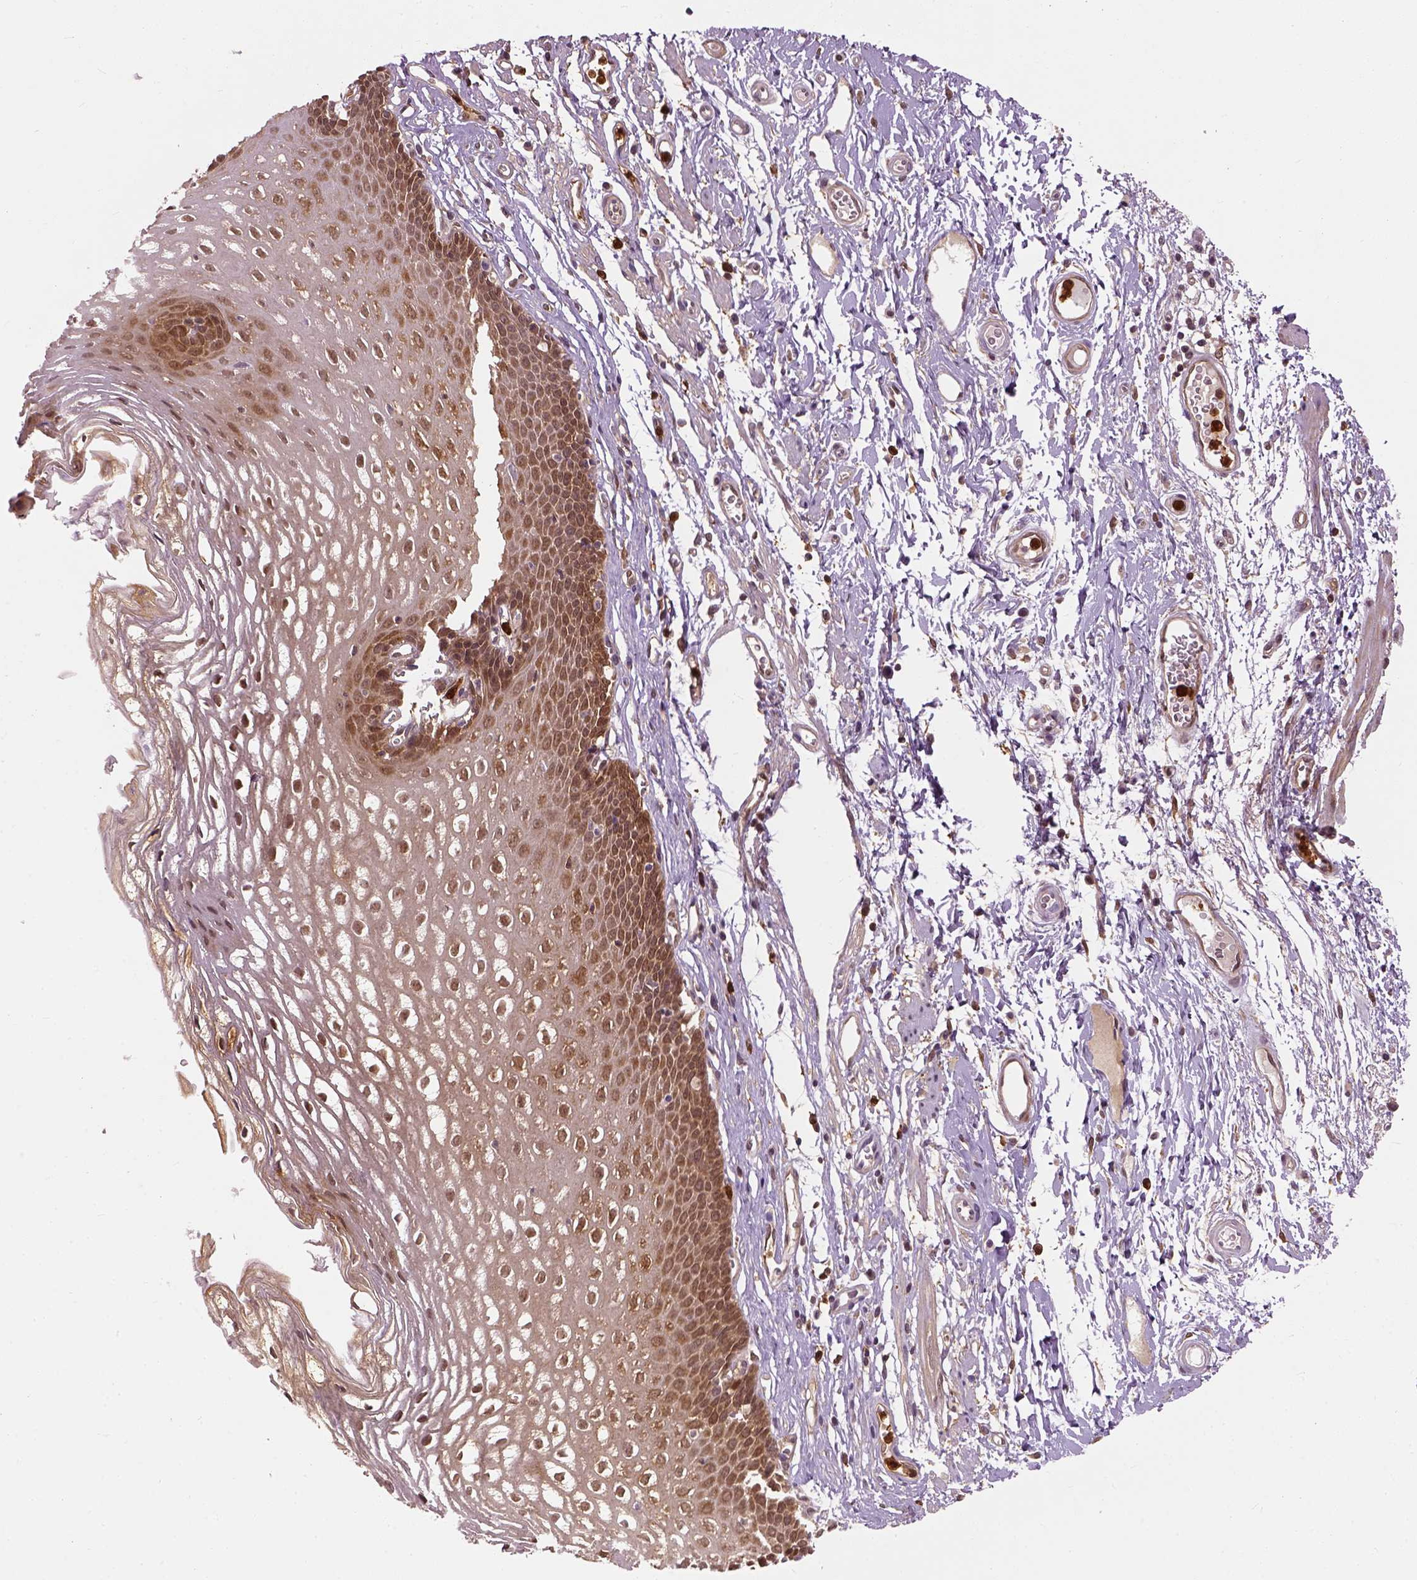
{"staining": {"intensity": "moderate", "quantity": ">75%", "location": "cytoplasmic/membranous,nuclear"}, "tissue": "esophagus", "cell_type": "Squamous epithelial cells", "image_type": "normal", "snomed": [{"axis": "morphology", "description": "Normal tissue, NOS"}, {"axis": "topography", "description": "Esophagus"}], "caption": "Immunohistochemical staining of normal human esophagus exhibits >75% levels of moderate cytoplasmic/membranous,nuclear protein positivity in about >75% of squamous epithelial cells. (IHC, brightfield microscopy, high magnification).", "gene": "GPI", "patient": {"sex": "male", "age": 72}}